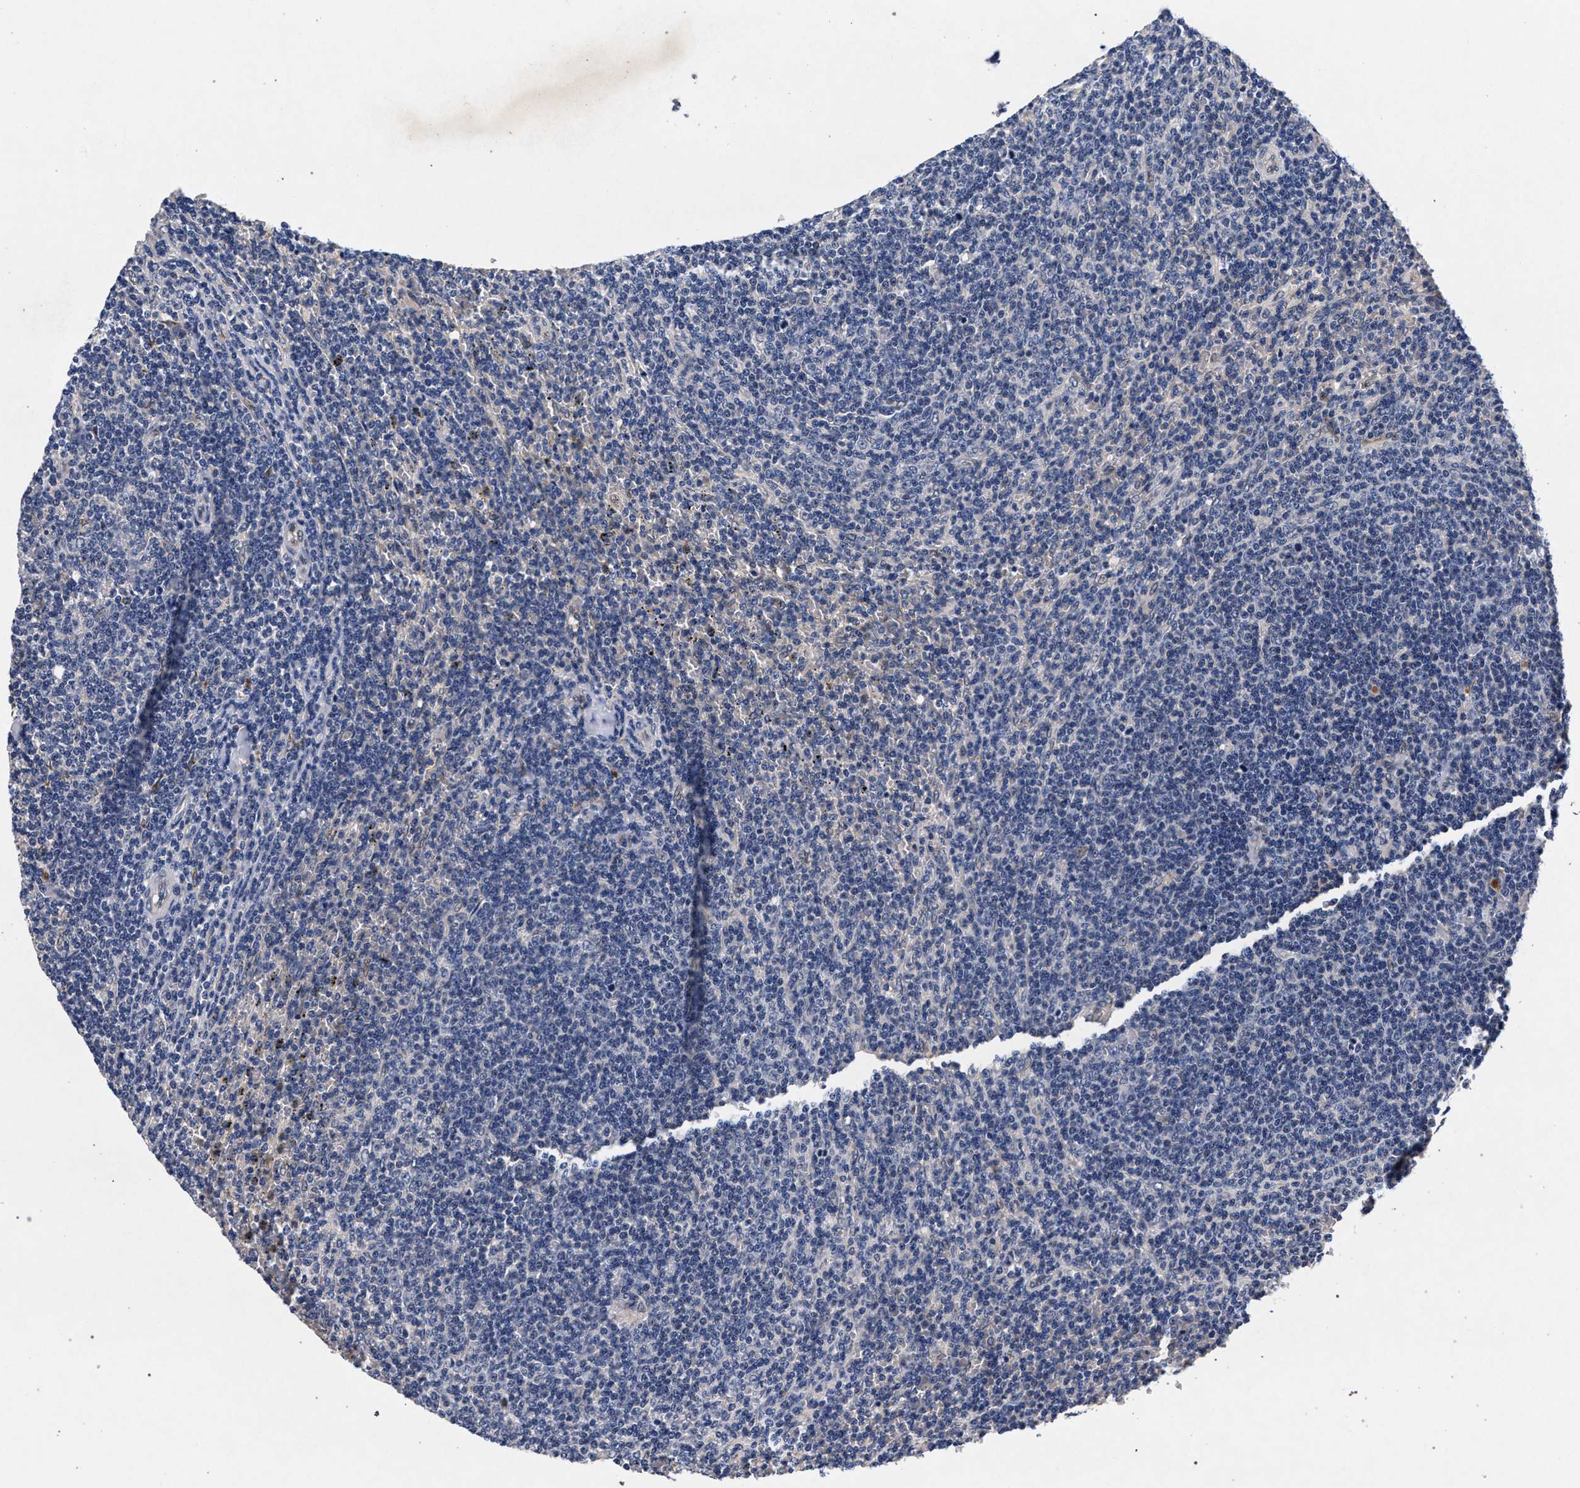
{"staining": {"intensity": "negative", "quantity": "none", "location": "none"}, "tissue": "lymphoma", "cell_type": "Tumor cells", "image_type": "cancer", "snomed": [{"axis": "morphology", "description": "Malignant lymphoma, non-Hodgkin's type, Low grade"}, {"axis": "topography", "description": "Spleen"}], "caption": "DAB immunohistochemical staining of human lymphoma shows no significant staining in tumor cells.", "gene": "NEK7", "patient": {"sex": "female", "age": 50}}